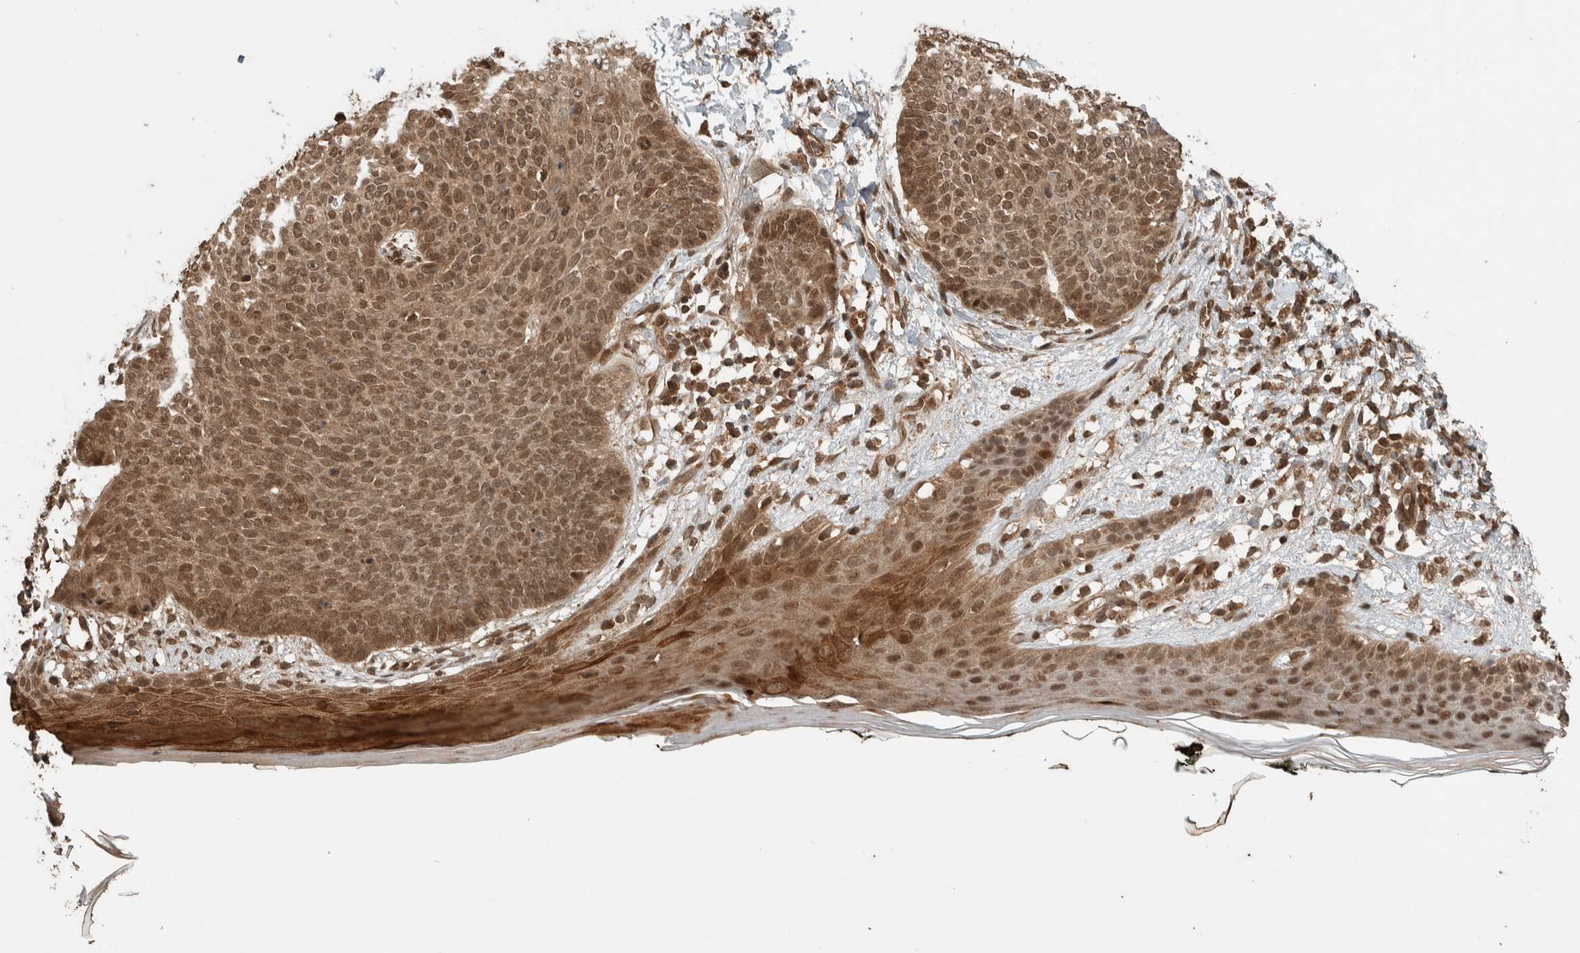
{"staining": {"intensity": "strong", "quantity": ">75%", "location": "nuclear"}, "tissue": "skin cancer", "cell_type": "Tumor cells", "image_type": "cancer", "snomed": [{"axis": "morphology", "description": "Normal tissue, NOS"}, {"axis": "morphology", "description": "Basal cell carcinoma"}, {"axis": "topography", "description": "Skin"}], "caption": "A histopathology image of skin cancer (basal cell carcinoma) stained for a protein displays strong nuclear brown staining in tumor cells.", "gene": "CNTROB", "patient": {"sex": "male", "age": 50}}